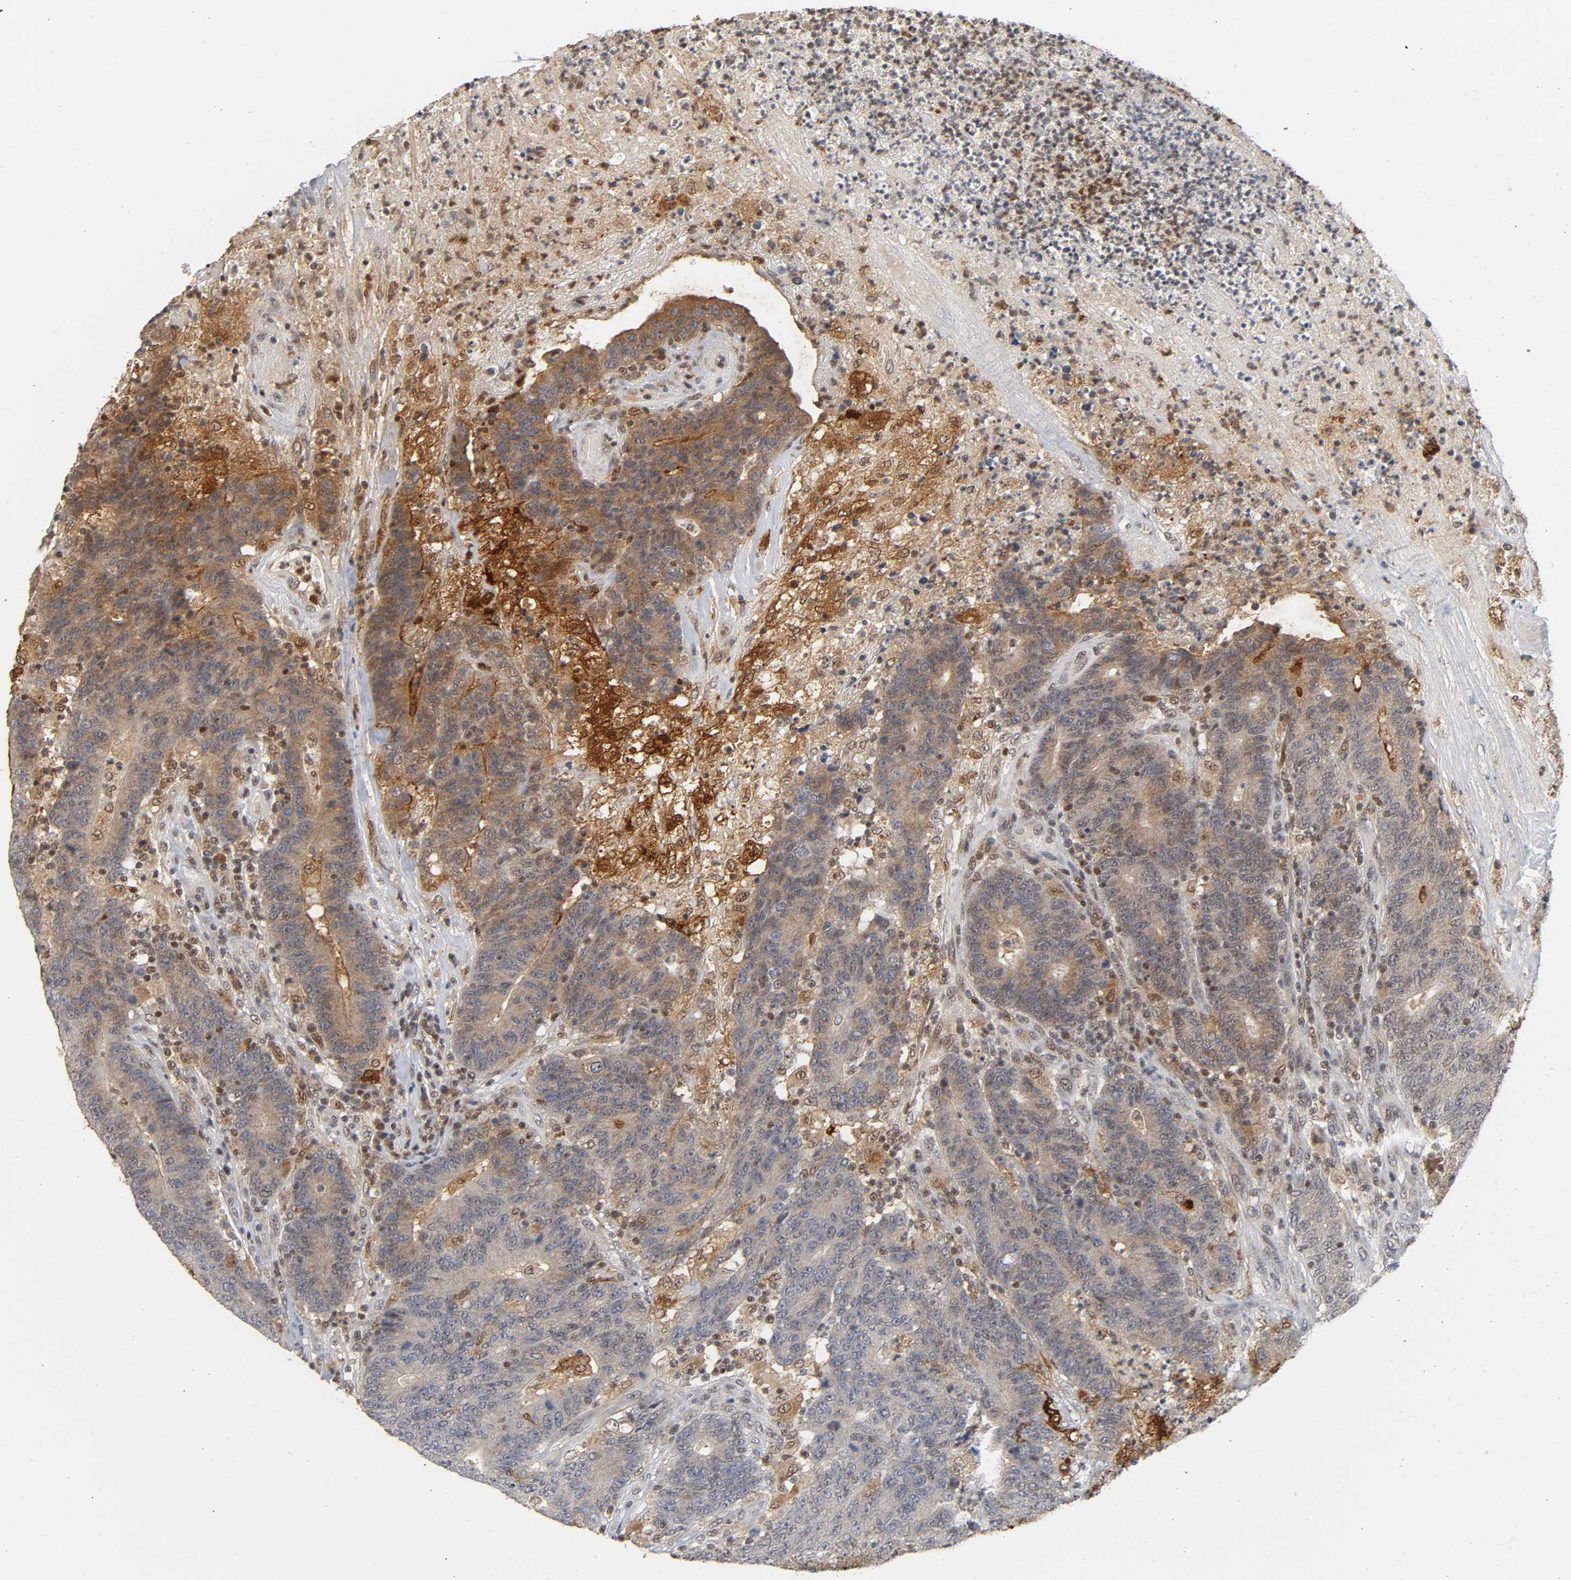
{"staining": {"intensity": "weak", "quantity": "25%-75%", "location": "cytoplasmic/membranous,nuclear"}, "tissue": "colorectal cancer", "cell_type": "Tumor cells", "image_type": "cancer", "snomed": [{"axis": "morphology", "description": "Normal tissue, NOS"}, {"axis": "morphology", "description": "Adenocarcinoma, NOS"}, {"axis": "topography", "description": "Colon"}], "caption": "Protein expression analysis of colorectal cancer (adenocarcinoma) reveals weak cytoplasmic/membranous and nuclear staining in about 25%-75% of tumor cells.", "gene": "KAT2B", "patient": {"sex": "female", "age": 75}}